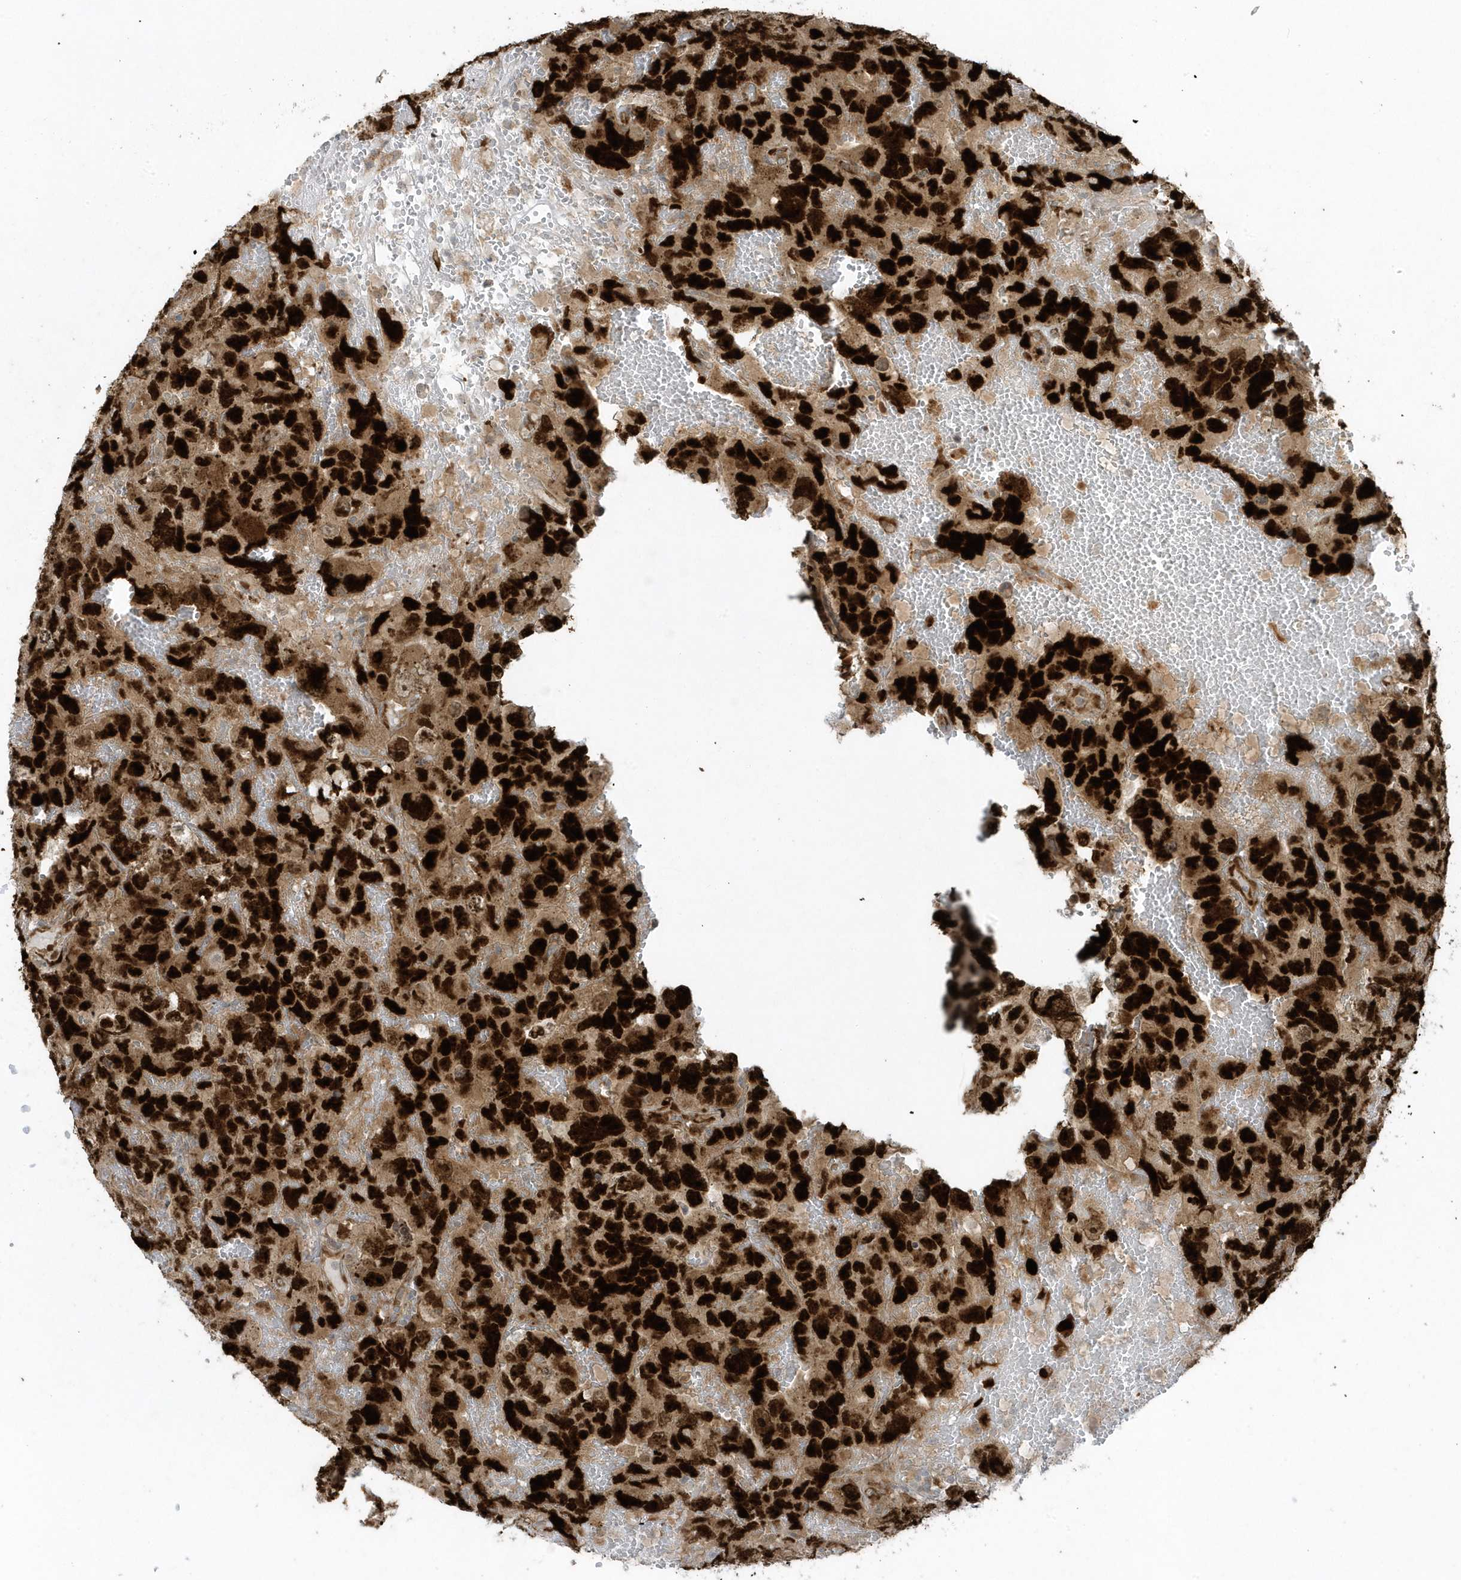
{"staining": {"intensity": "strong", "quantity": ">75%", "location": "nuclear"}, "tissue": "testis cancer", "cell_type": "Tumor cells", "image_type": "cancer", "snomed": [{"axis": "morphology", "description": "Carcinoma, Embryonal, NOS"}, {"axis": "topography", "description": "Testis"}], "caption": "Embryonal carcinoma (testis) stained with a protein marker exhibits strong staining in tumor cells.", "gene": "FAM98A", "patient": {"sex": "male", "age": 45}}